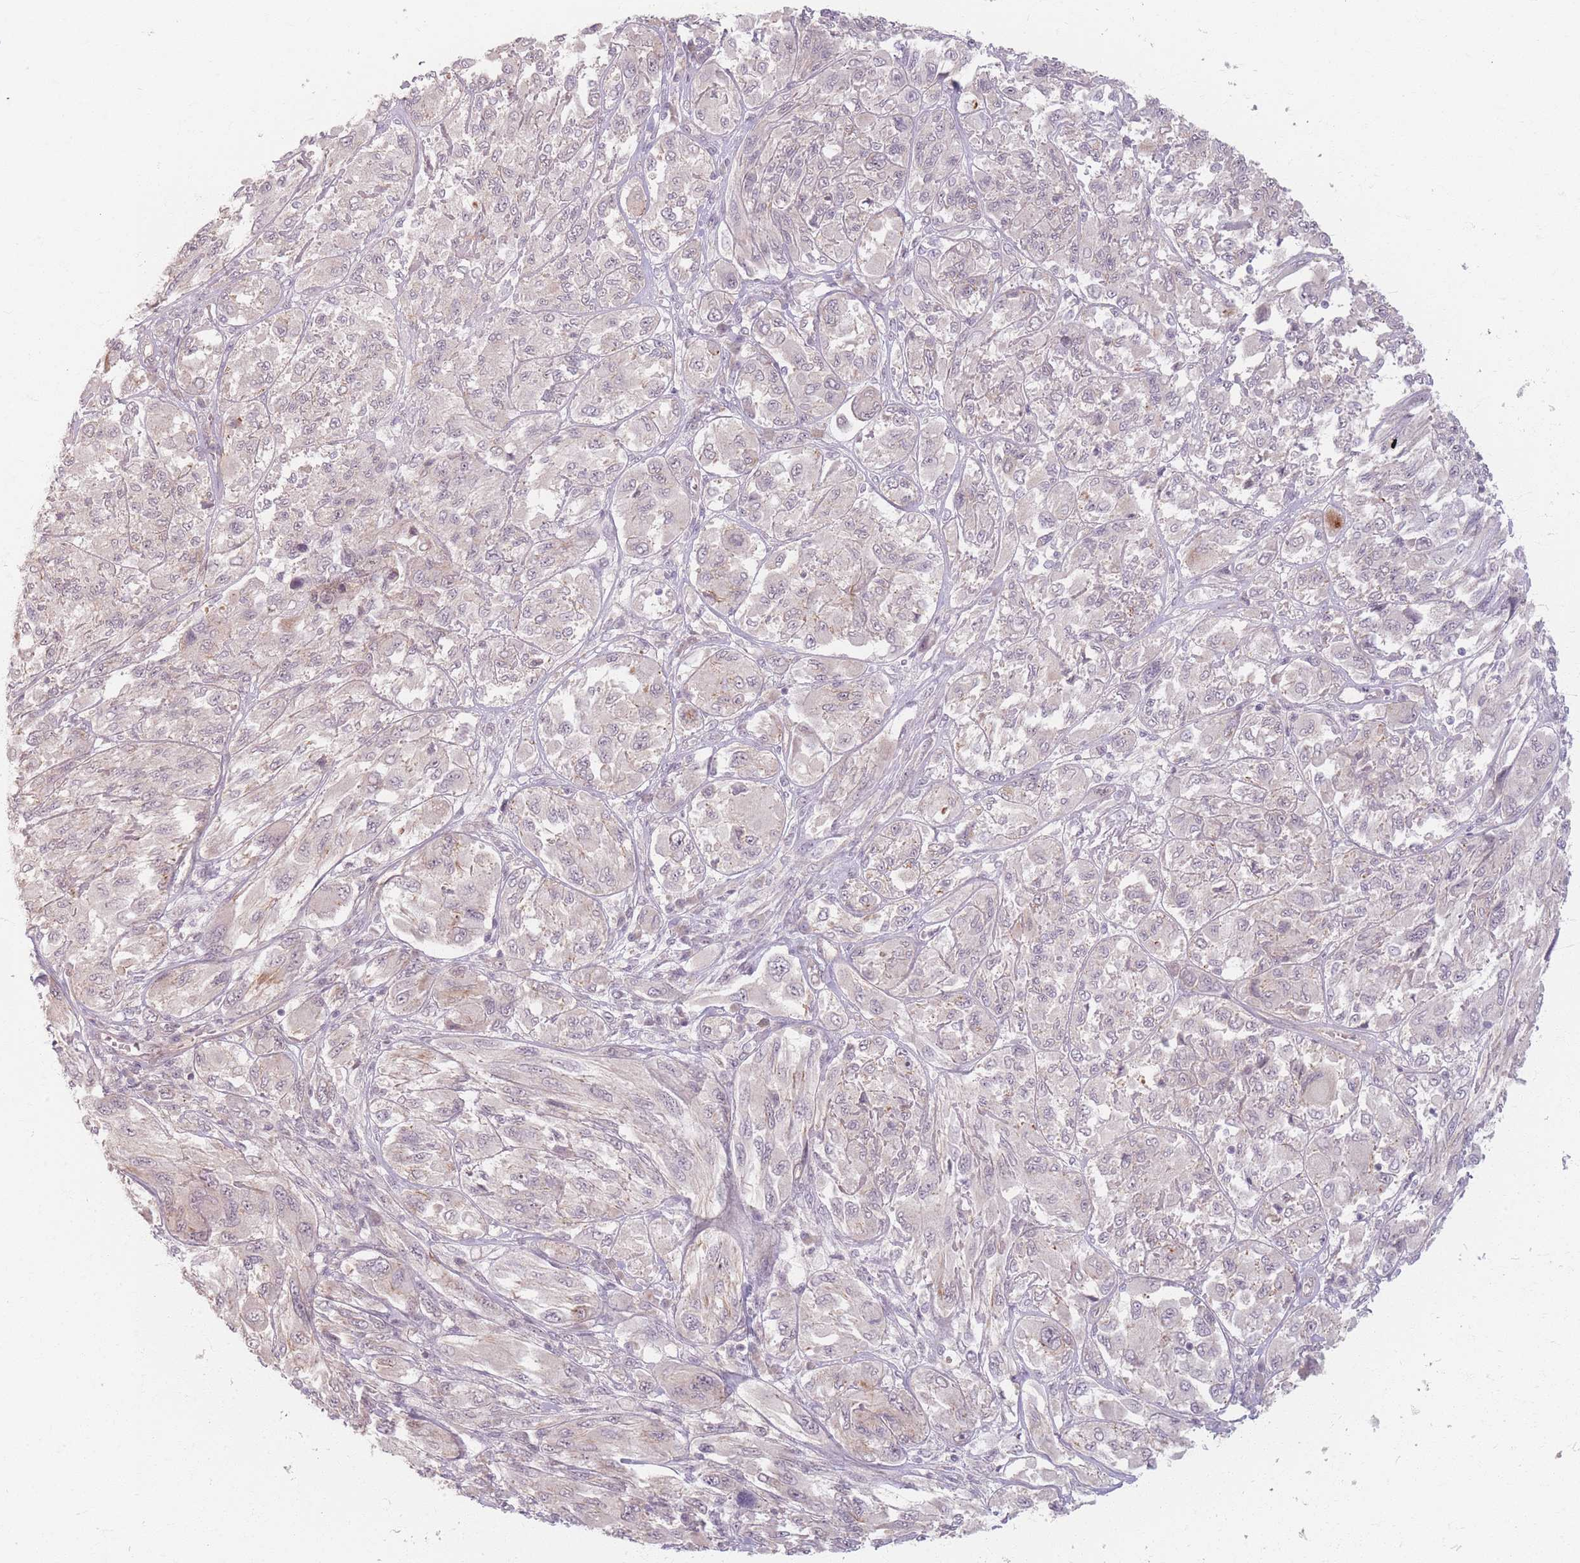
{"staining": {"intensity": "weak", "quantity": "<25%", "location": "cytoplasmic/membranous"}, "tissue": "melanoma", "cell_type": "Tumor cells", "image_type": "cancer", "snomed": [{"axis": "morphology", "description": "Malignant melanoma, NOS"}, {"axis": "topography", "description": "Skin"}], "caption": "Immunohistochemistry image of human malignant melanoma stained for a protein (brown), which exhibits no staining in tumor cells.", "gene": "GABRA6", "patient": {"sex": "female", "age": 91}}